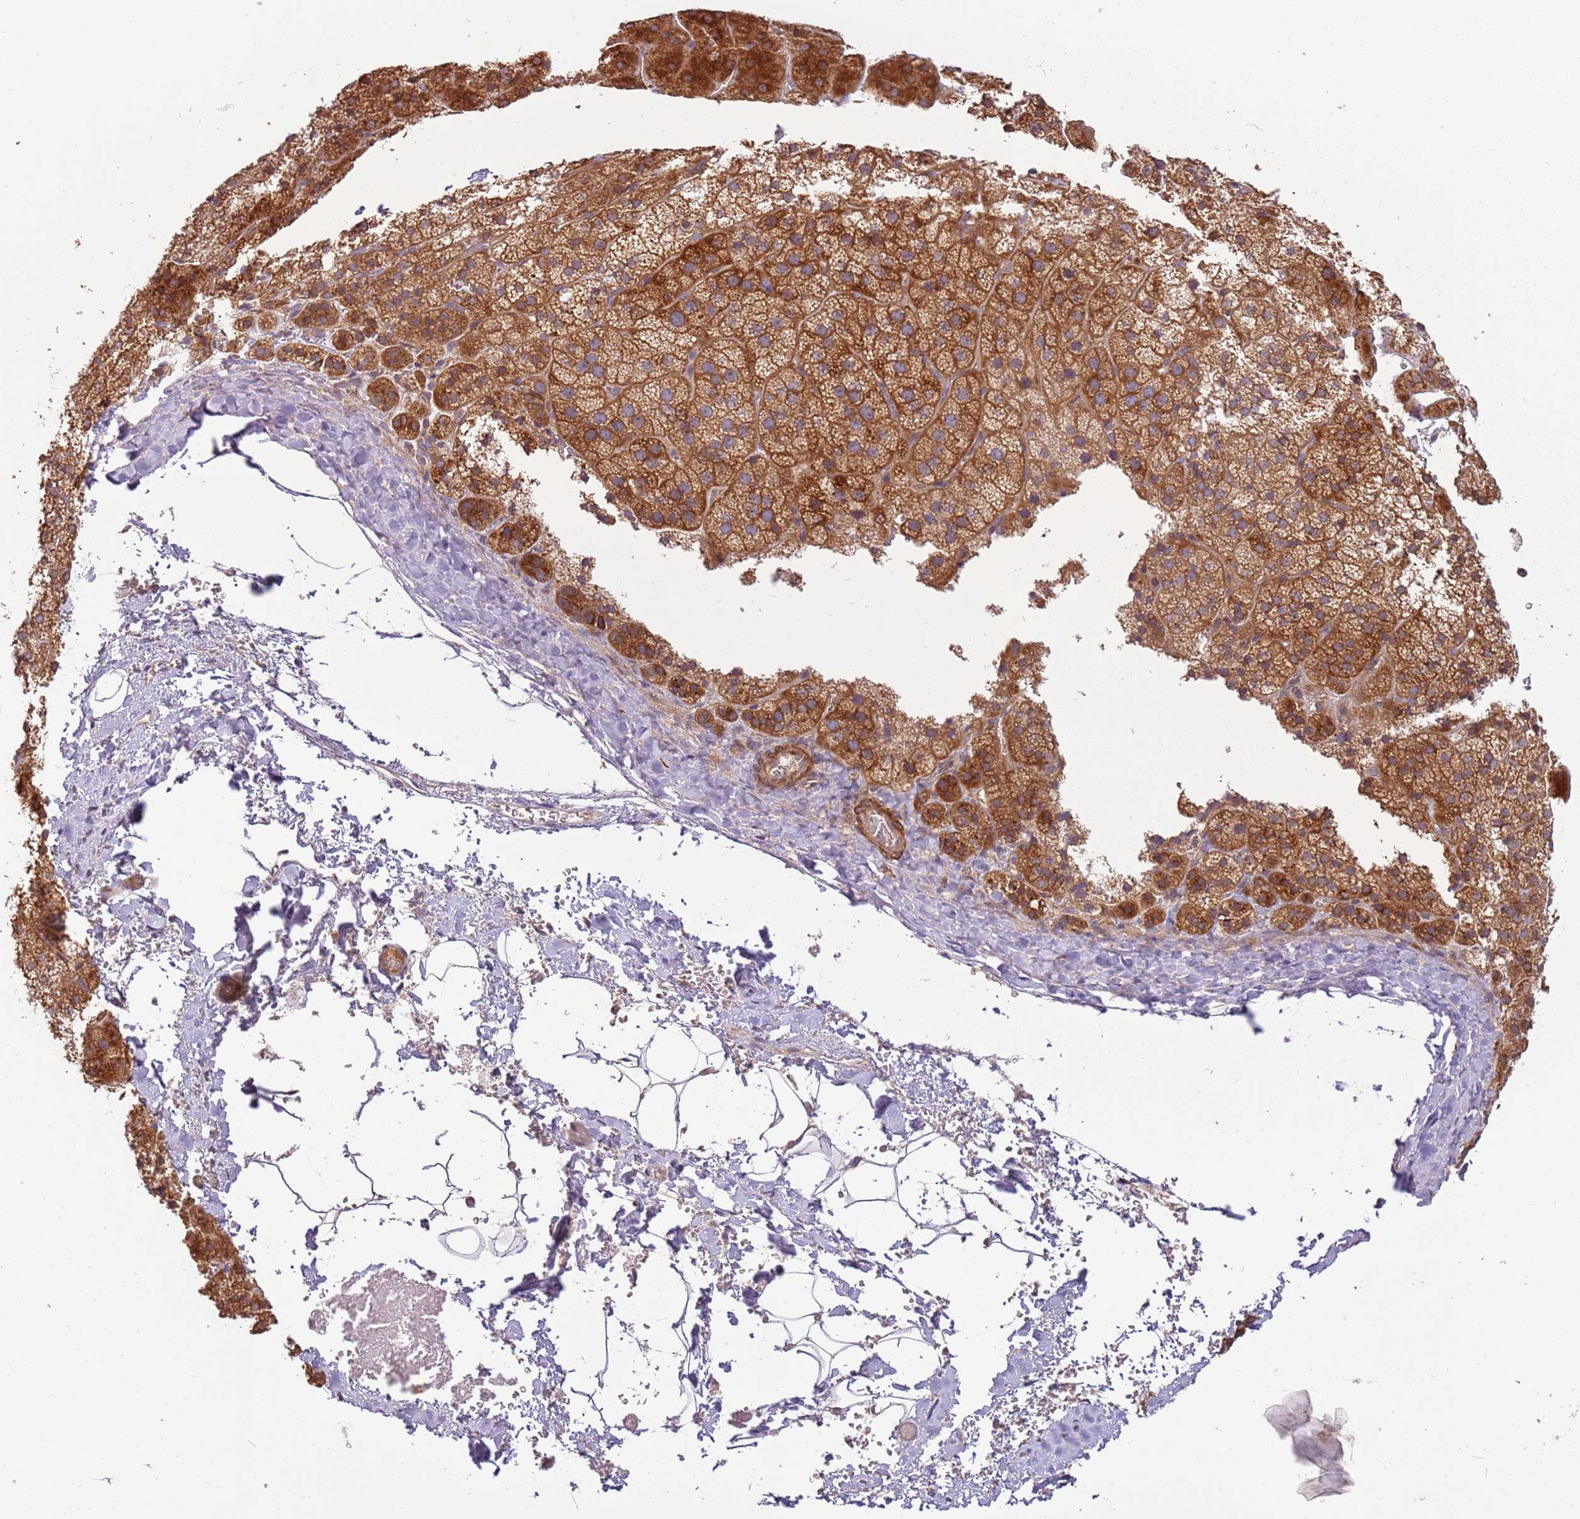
{"staining": {"intensity": "strong", "quantity": ">75%", "location": "cytoplasmic/membranous"}, "tissue": "adrenal gland", "cell_type": "Glandular cells", "image_type": "normal", "snomed": [{"axis": "morphology", "description": "Normal tissue, NOS"}, {"axis": "topography", "description": "Adrenal gland"}], "caption": "Normal adrenal gland was stained to show a protein in brown. There is high levels of strong cytoplasmic/membranous expression in about >75% of glandular cells. (DAB IHC, brown staining for protein, blue staining for nuclei).", "gene": "RNF128", "patient": {"sex": "female", "age": 44}}